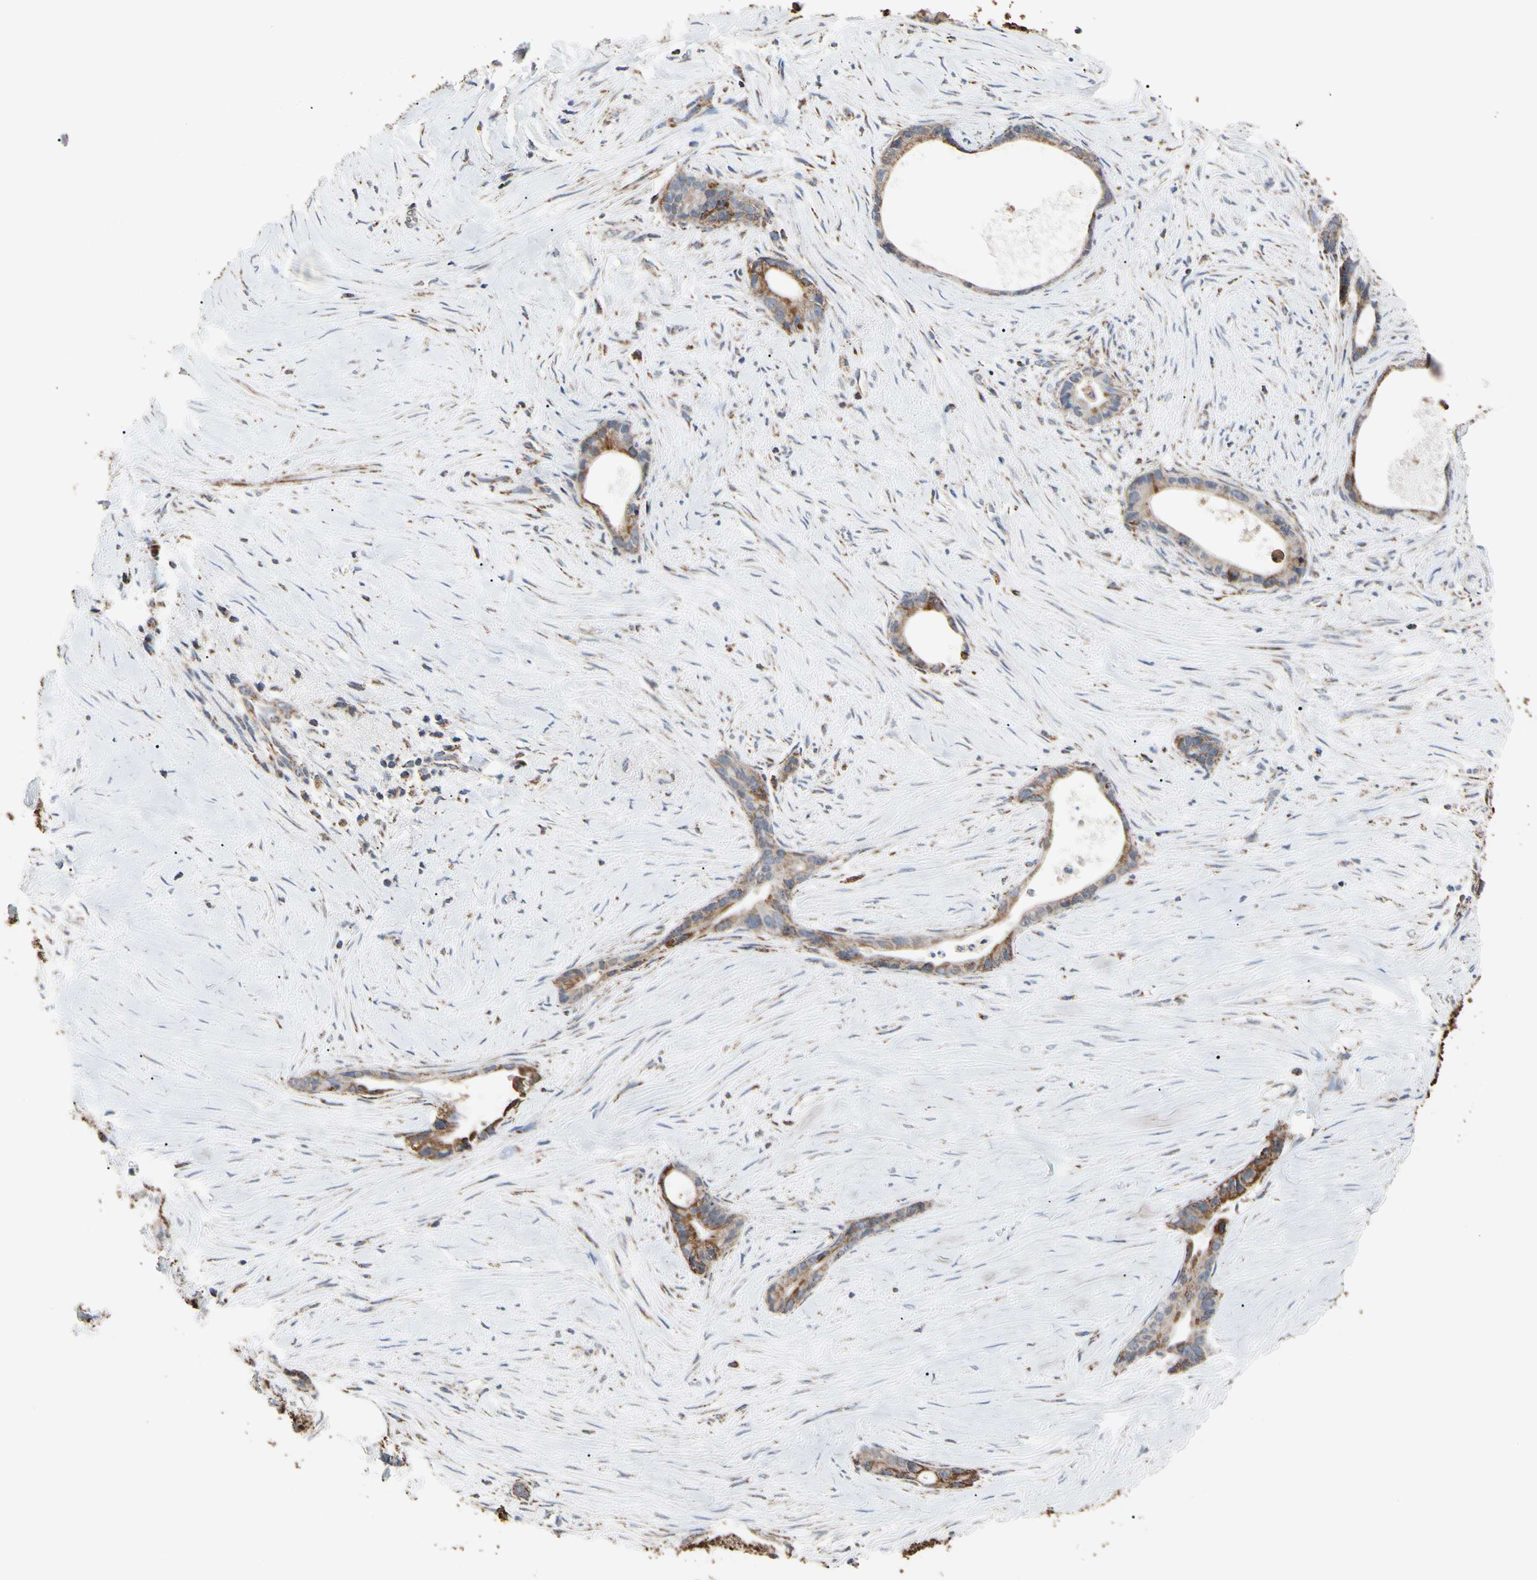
{"staining": {"intensity": "strong", "quantity": ">75%", "location": "cytoplasmic/membranous"}, "tissue": "liver cancer", "cell_type": "Tumor cells", "image_type": "cancer", "snomed": [{"axis": "morphology", "description": "Cholangiocarcinoma"}, {"axis": "topography", "description": "Liver"}], "caption": "A brown stain labels strong cytoplasmic/membranous staining of a protein in human liver cancer tumor cells.", "gene": "FAM110B", "patient": {"sex": "female", "age": 55}}